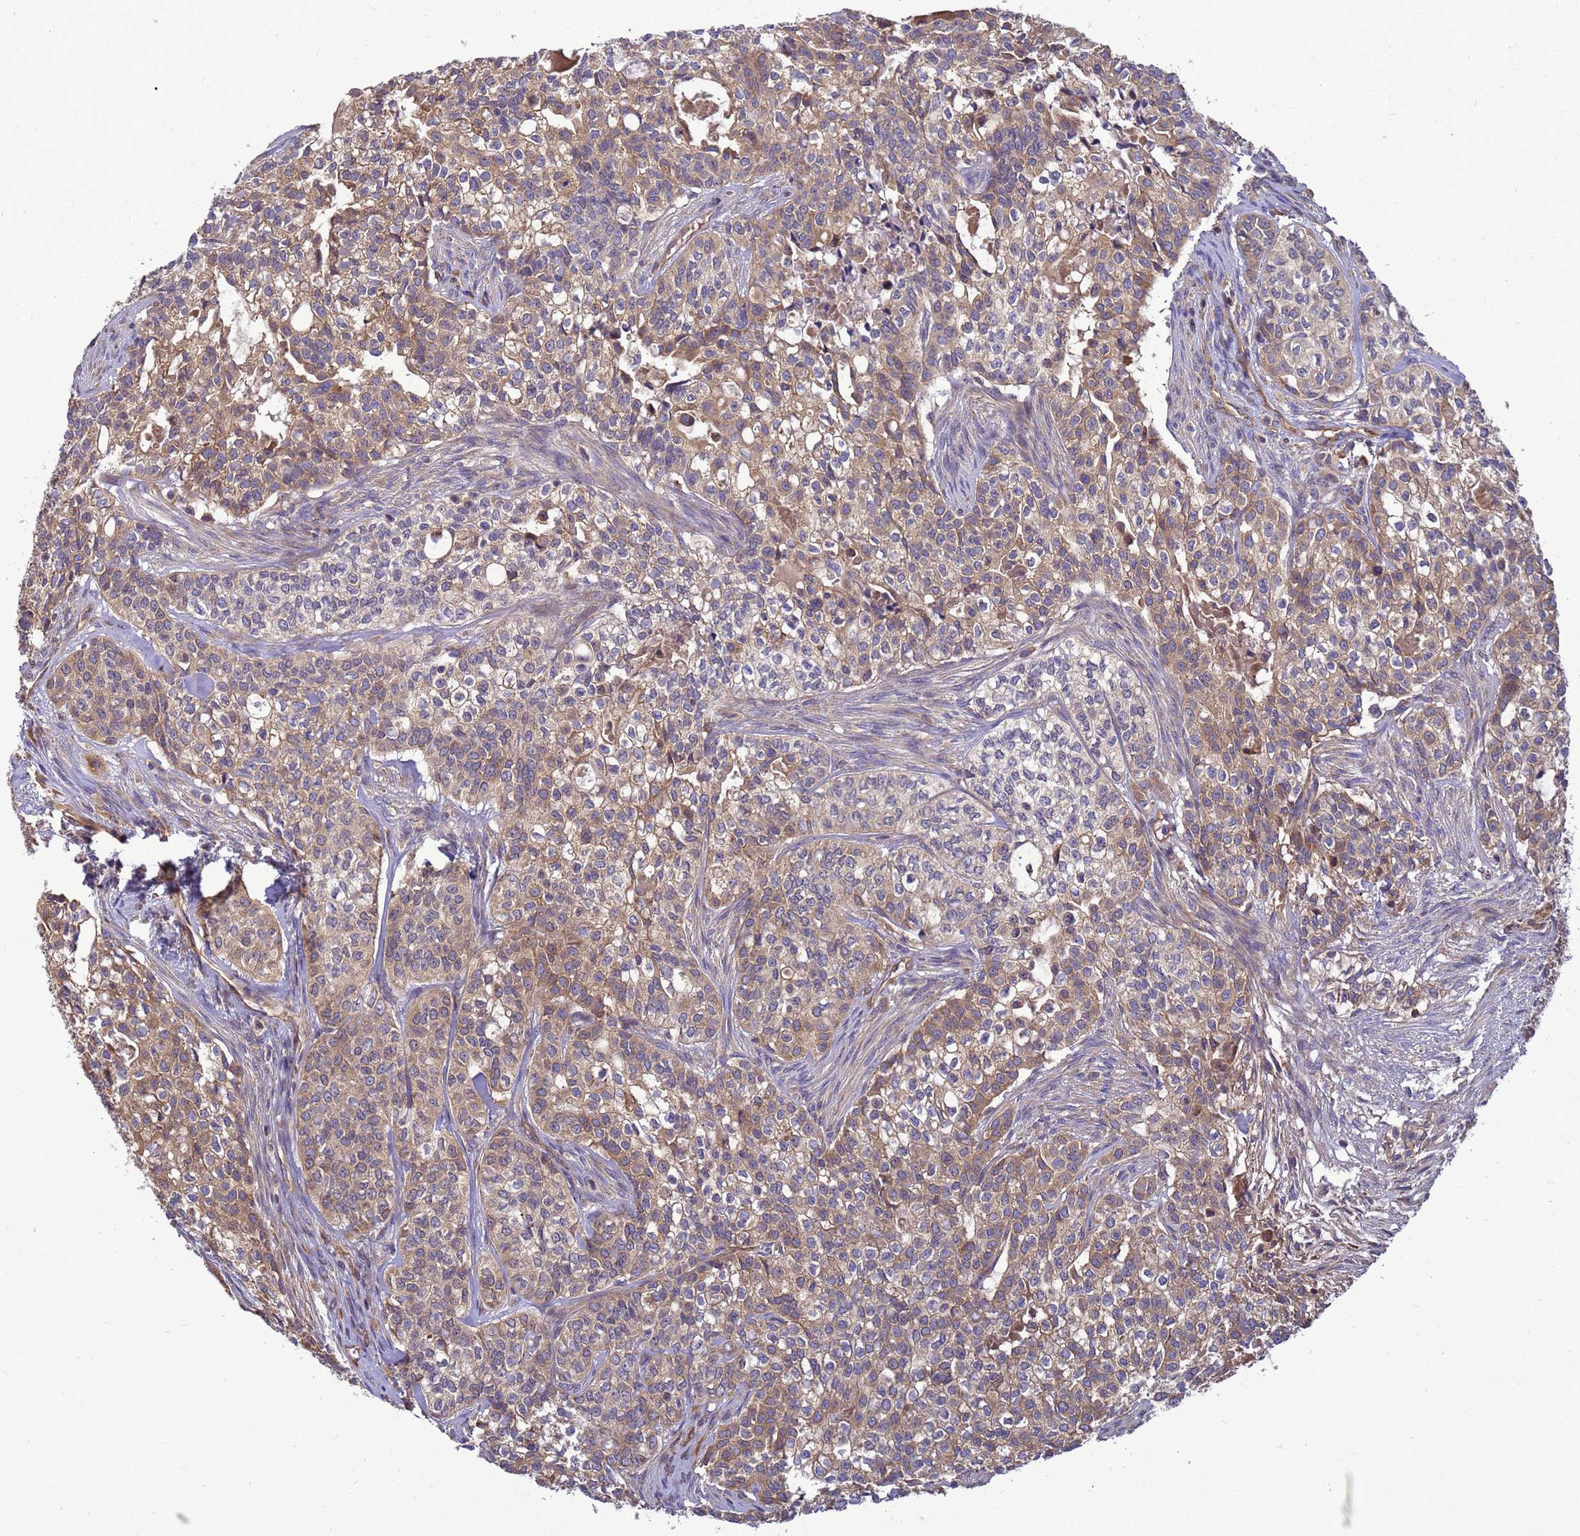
{"staining": {"intensity": "weak", "quantity": ">75%", "location": "cytoplasmic/membranous"}, "tissue": "head and neck cancer", "cell_type": "Tumor cells", "image_type": "cancer", "snomed": [{"axis": "morphology", "description": "Adenocarcinoma, NOS"}, {"axis": "topography", "description": "Head-Neck"}], "caption": "This micrograph reveals immunohistochemistry staining of human head and neck adenocarcinoma, with low weak cytoplasmic/membranous positivity in about >75% of tumor cells.", "gene": "BECN1", "patient": {"sex": "male", "age": 81}}